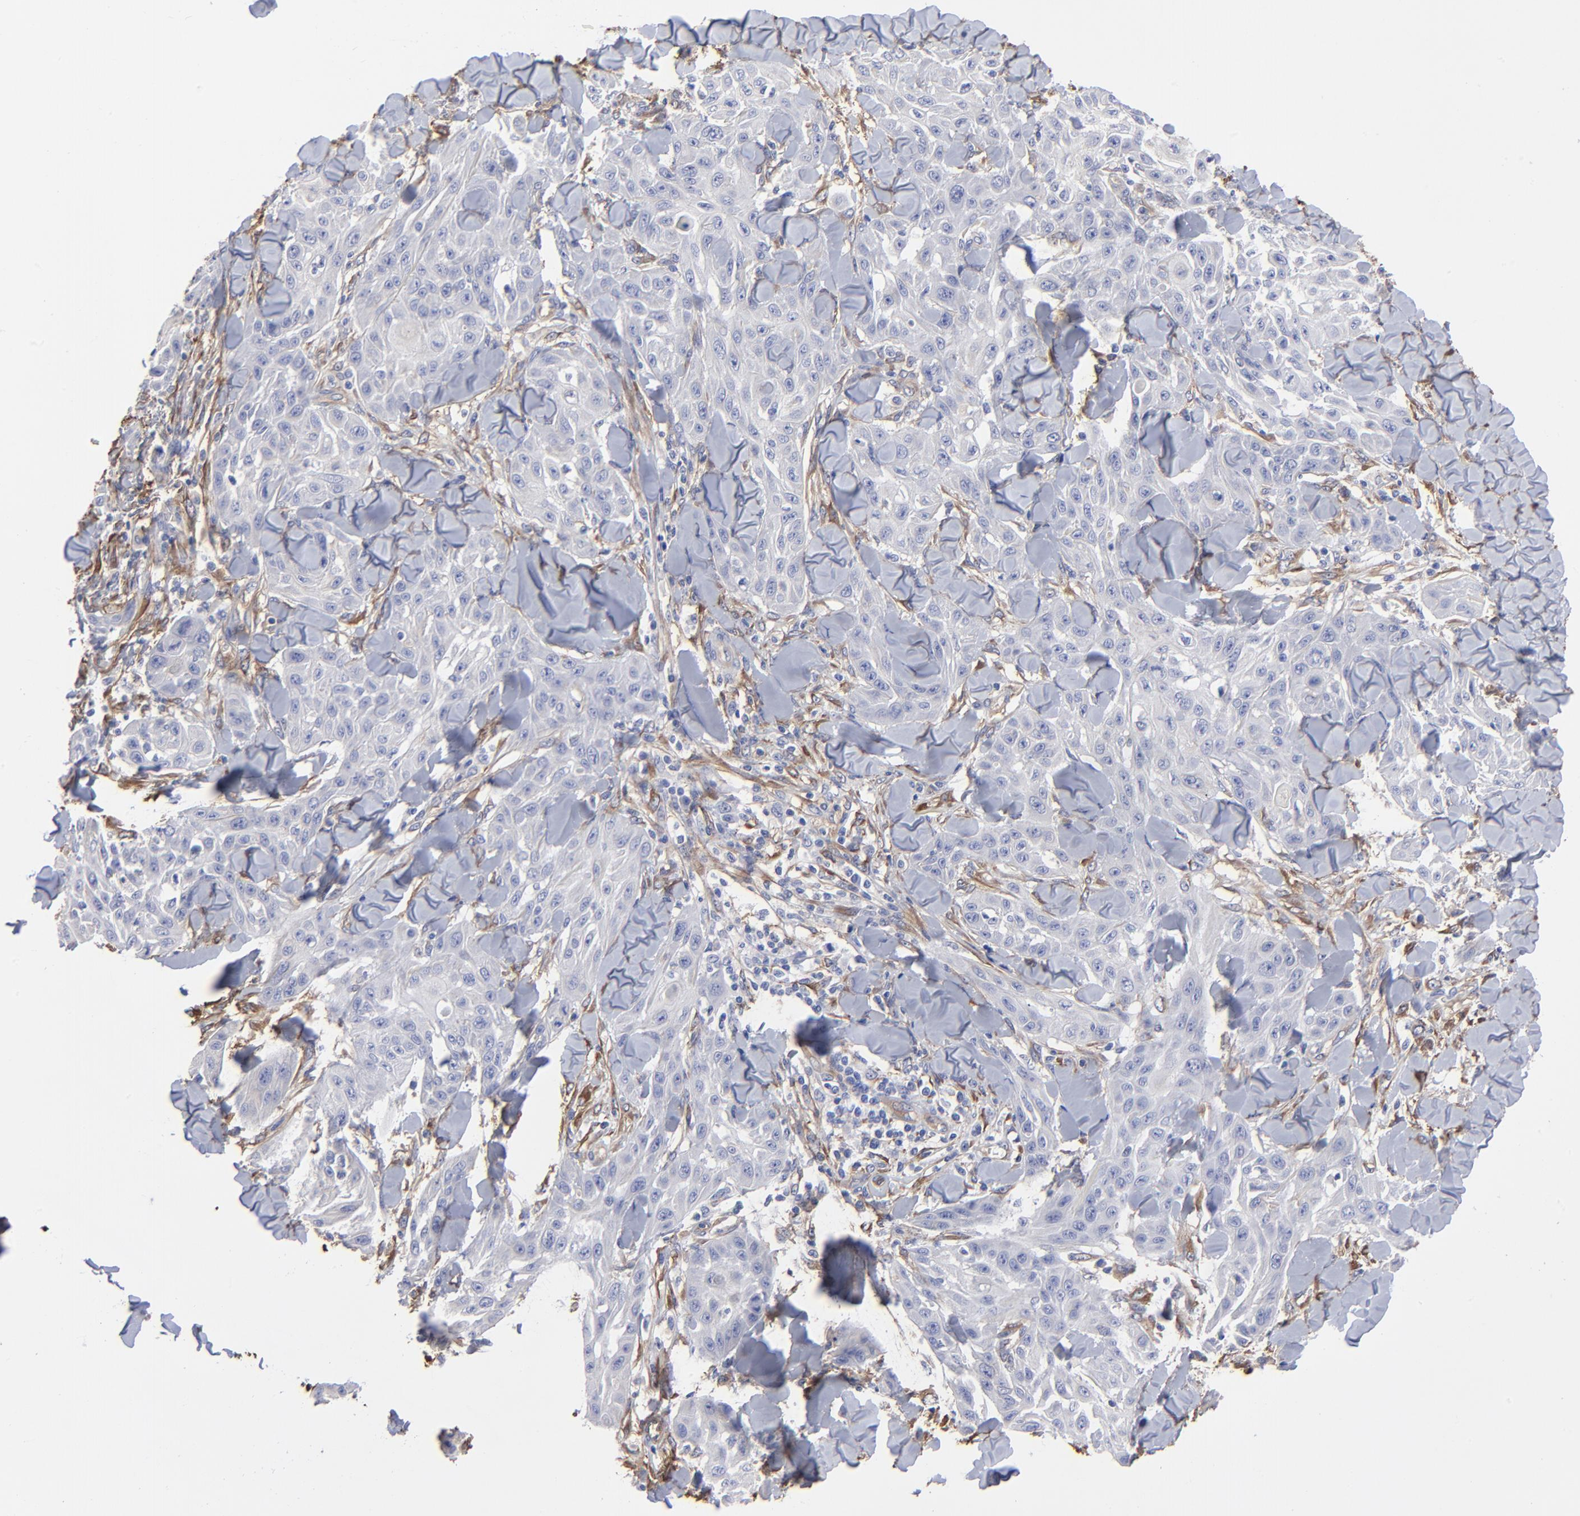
{"staining": {"intensity": "negative", "quantity": "none", "location": "none"}, "tissue": "skin cancer", "cell_type": "Tumor cells", "image_type": "cancer", "snomed": [{"axis": "morphology", "description": "Squamous cell carcinoma, NOS"}, {"axis": "topography", "description": "Skin"}], "caption": "This is a photomicrograph of immunohistochemistry staining of skin cancer (squamous cell carcinoma), which shows no expression in tumor cells. Brightfield microscopy of IHC stained with DAB (3,3'-diaminobenzidine) (brown) and hematoxylin (blue), captured at high magnification.", "gene": "CILP", "patient": {"sex": "male", "age": 24}}